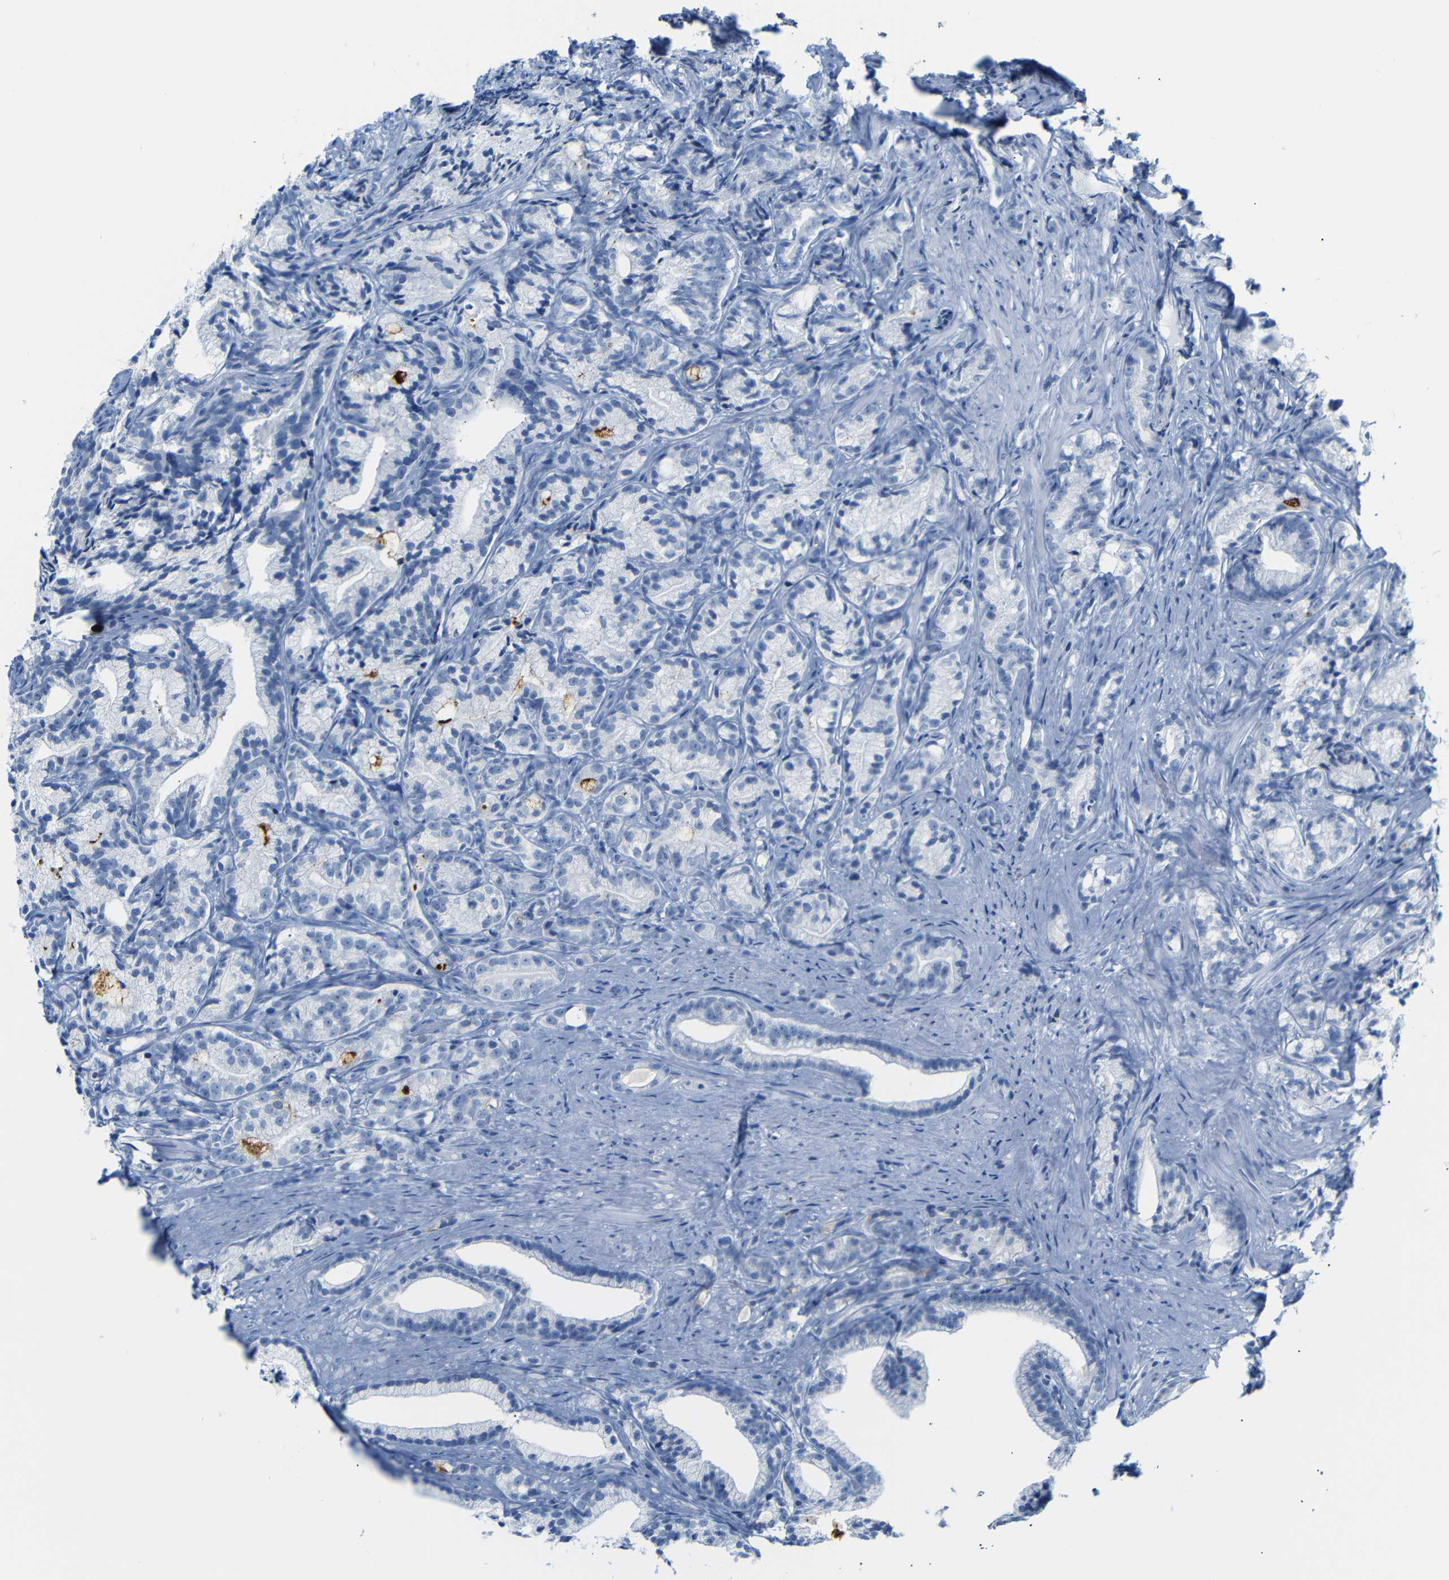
{"staining": {"intensity": "negative", "quantity": "none", "location": "none"}, "tissue": "prostate cancer", "cell_type": "Tumor cells", "image_type": "cancer", "snomed": [{"axis": "morphology", "description": "Adenocarcinoma, Low grade"}, {"axis": "topography", "description": "Prostate"}], "caption": "A high-resolution photomicrograph shows IHC staining of adenocarcinoma (low-grade) (prostate), which demonstrates no significant staining in tumor cells.", "gene": "DYNAP", "patient": {"sex": "male", "age": 89}}